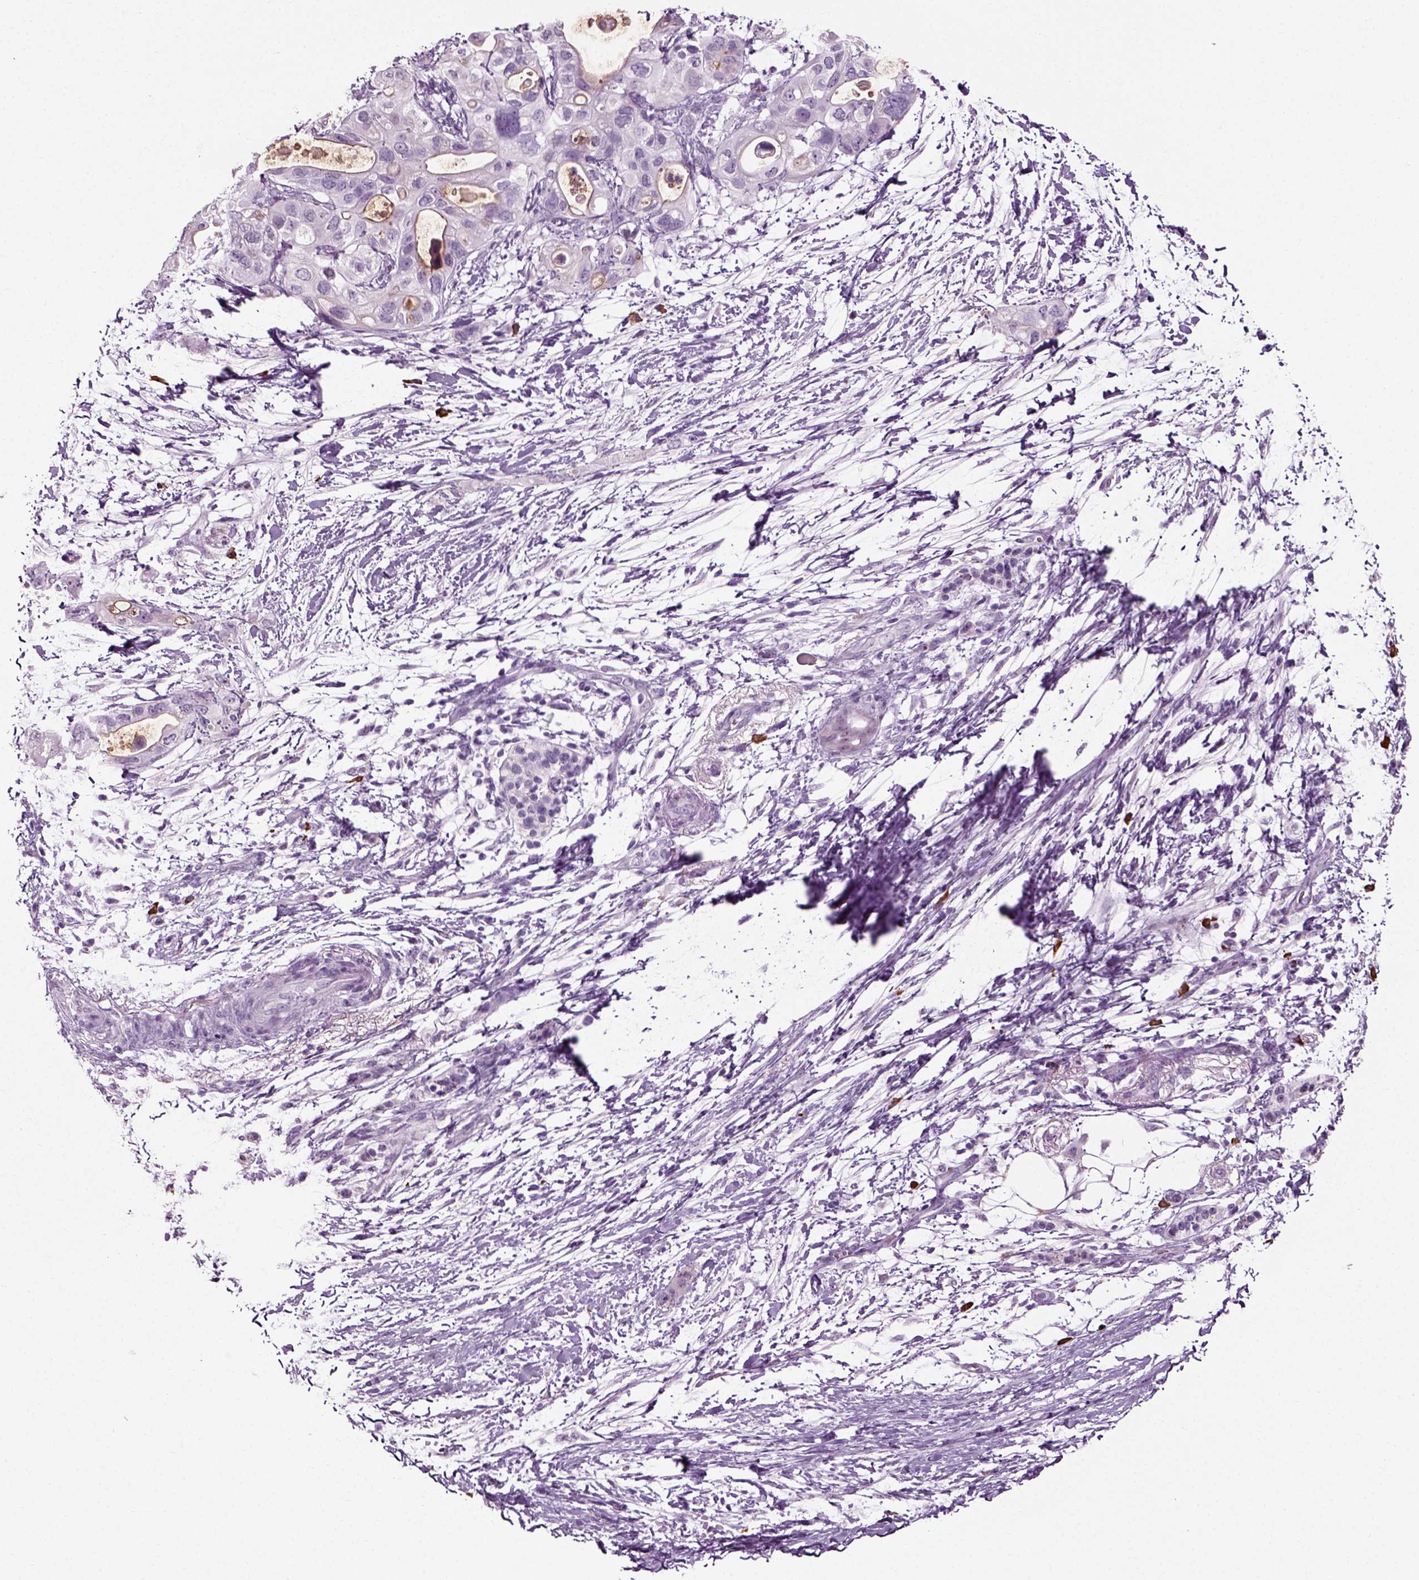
{"staining": {"intensity": "weak", "quantity": "<25%", "location": "cytoplasmic/membranous"}, "tissue": "pancreatic cancer", "cell_type": "Tumor cells", "image_type": "cancer", "snomed": [{"axis": "morphology", "description": "Adenocarcinoma, NOS"}, {"axis": "topography", "description": "Pancreas"}], "caption": "The immunohistochemistry histopathology image has no significant positivity in tumor cells of pancreatic adenocarcinoma tissue.", "gene": "SLC26A8", "patient": {"sex": "female", "age": 72}}